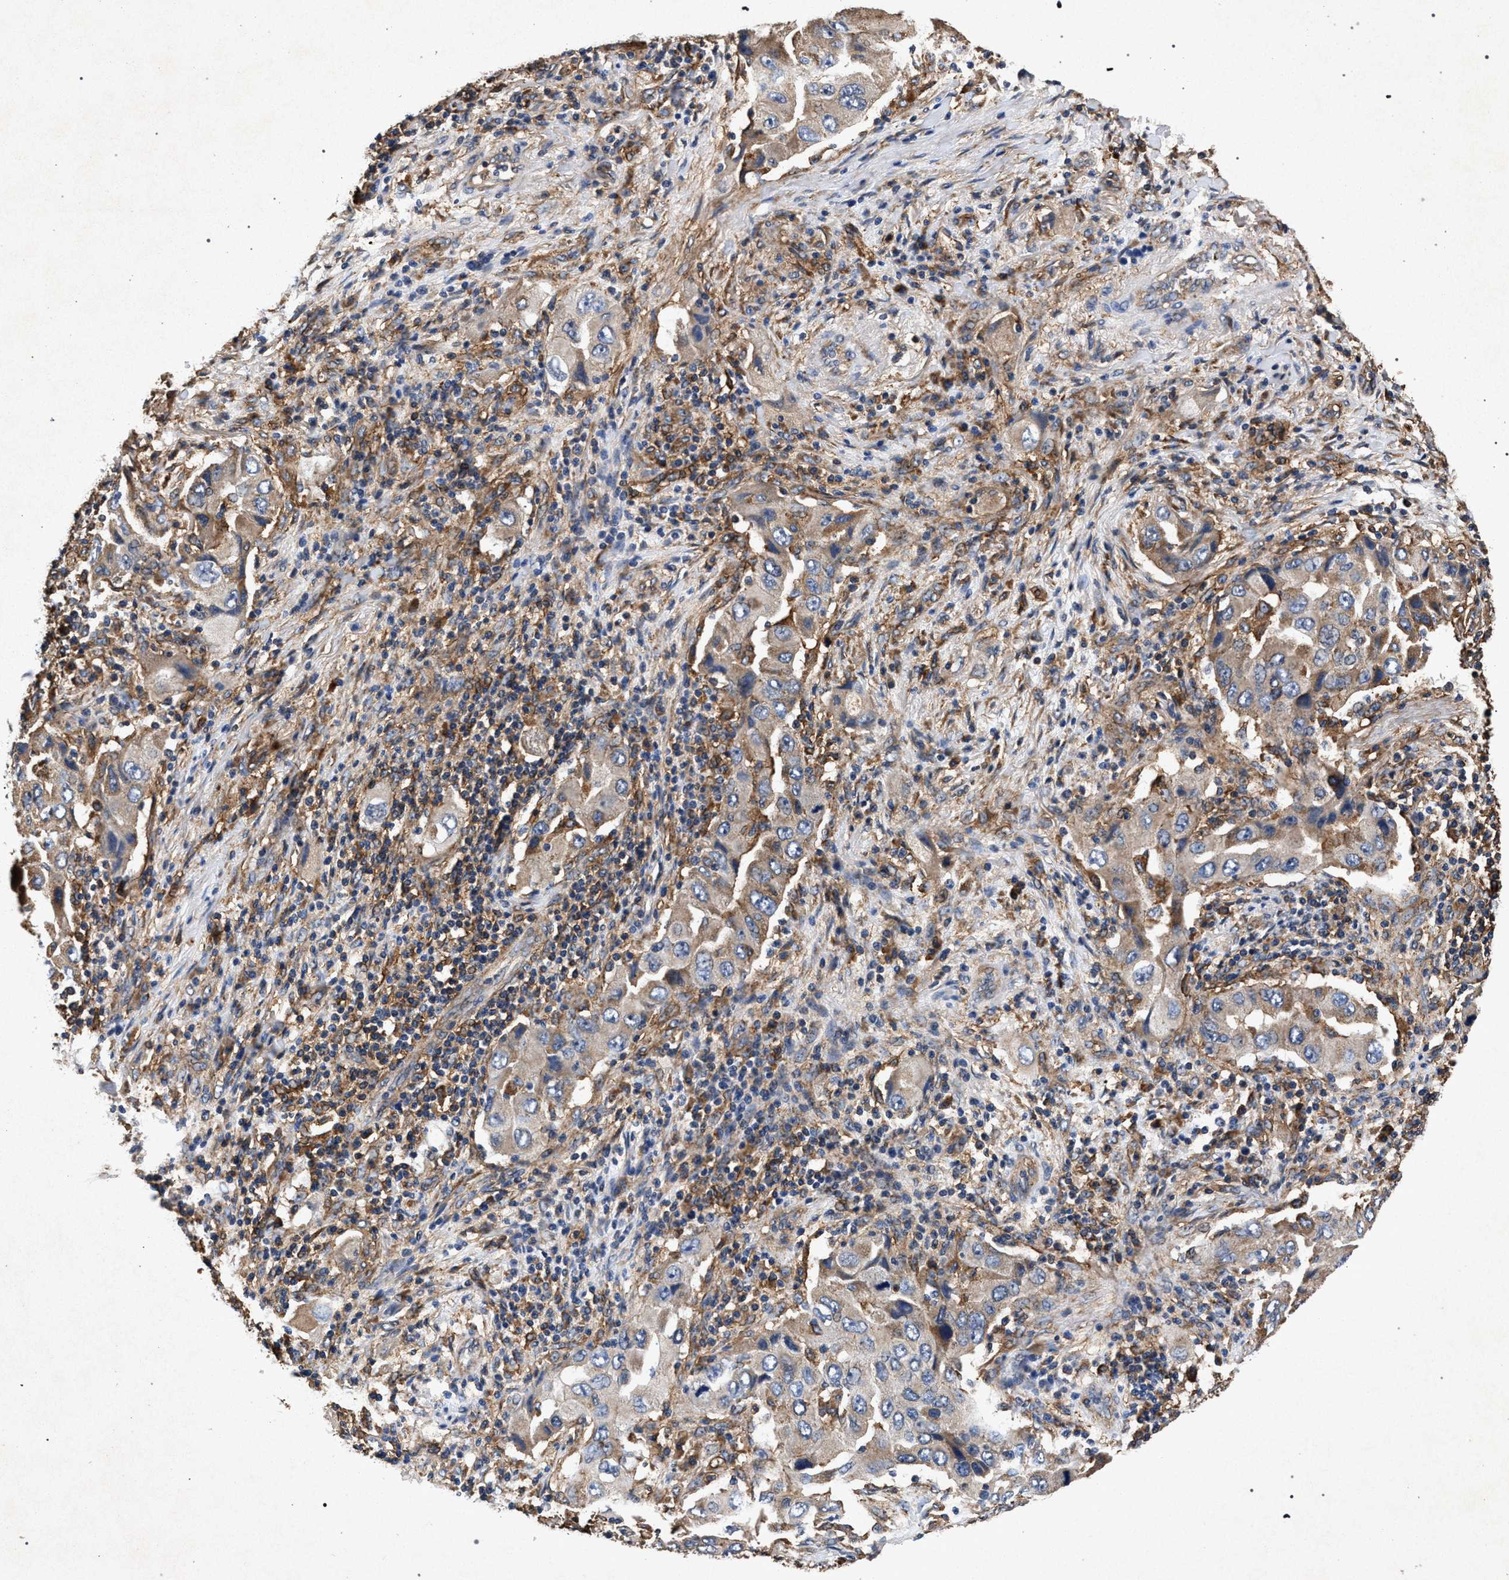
{"staining": {"intensity": "weak", "quantity": ">75%", "location": "cytoplasmic/membranous"}, "tissue": "lung cancer", "cell_type": "Tumor cells", "image_type": "cancer", "snomed": [{"axis": "morphology", "description": "Adenocarcinoma, NOS"}, {"axis": "topography", "description": "Lung"}], "caption": "Immunohistochemistry of human lung adenocarcinoma reveals low levels of weak cytoplasmic/membranous positivity in approximately >75% of tumor cells.", "gene": "MARCKS", "patient": {"sex": "female", "age": 65}}